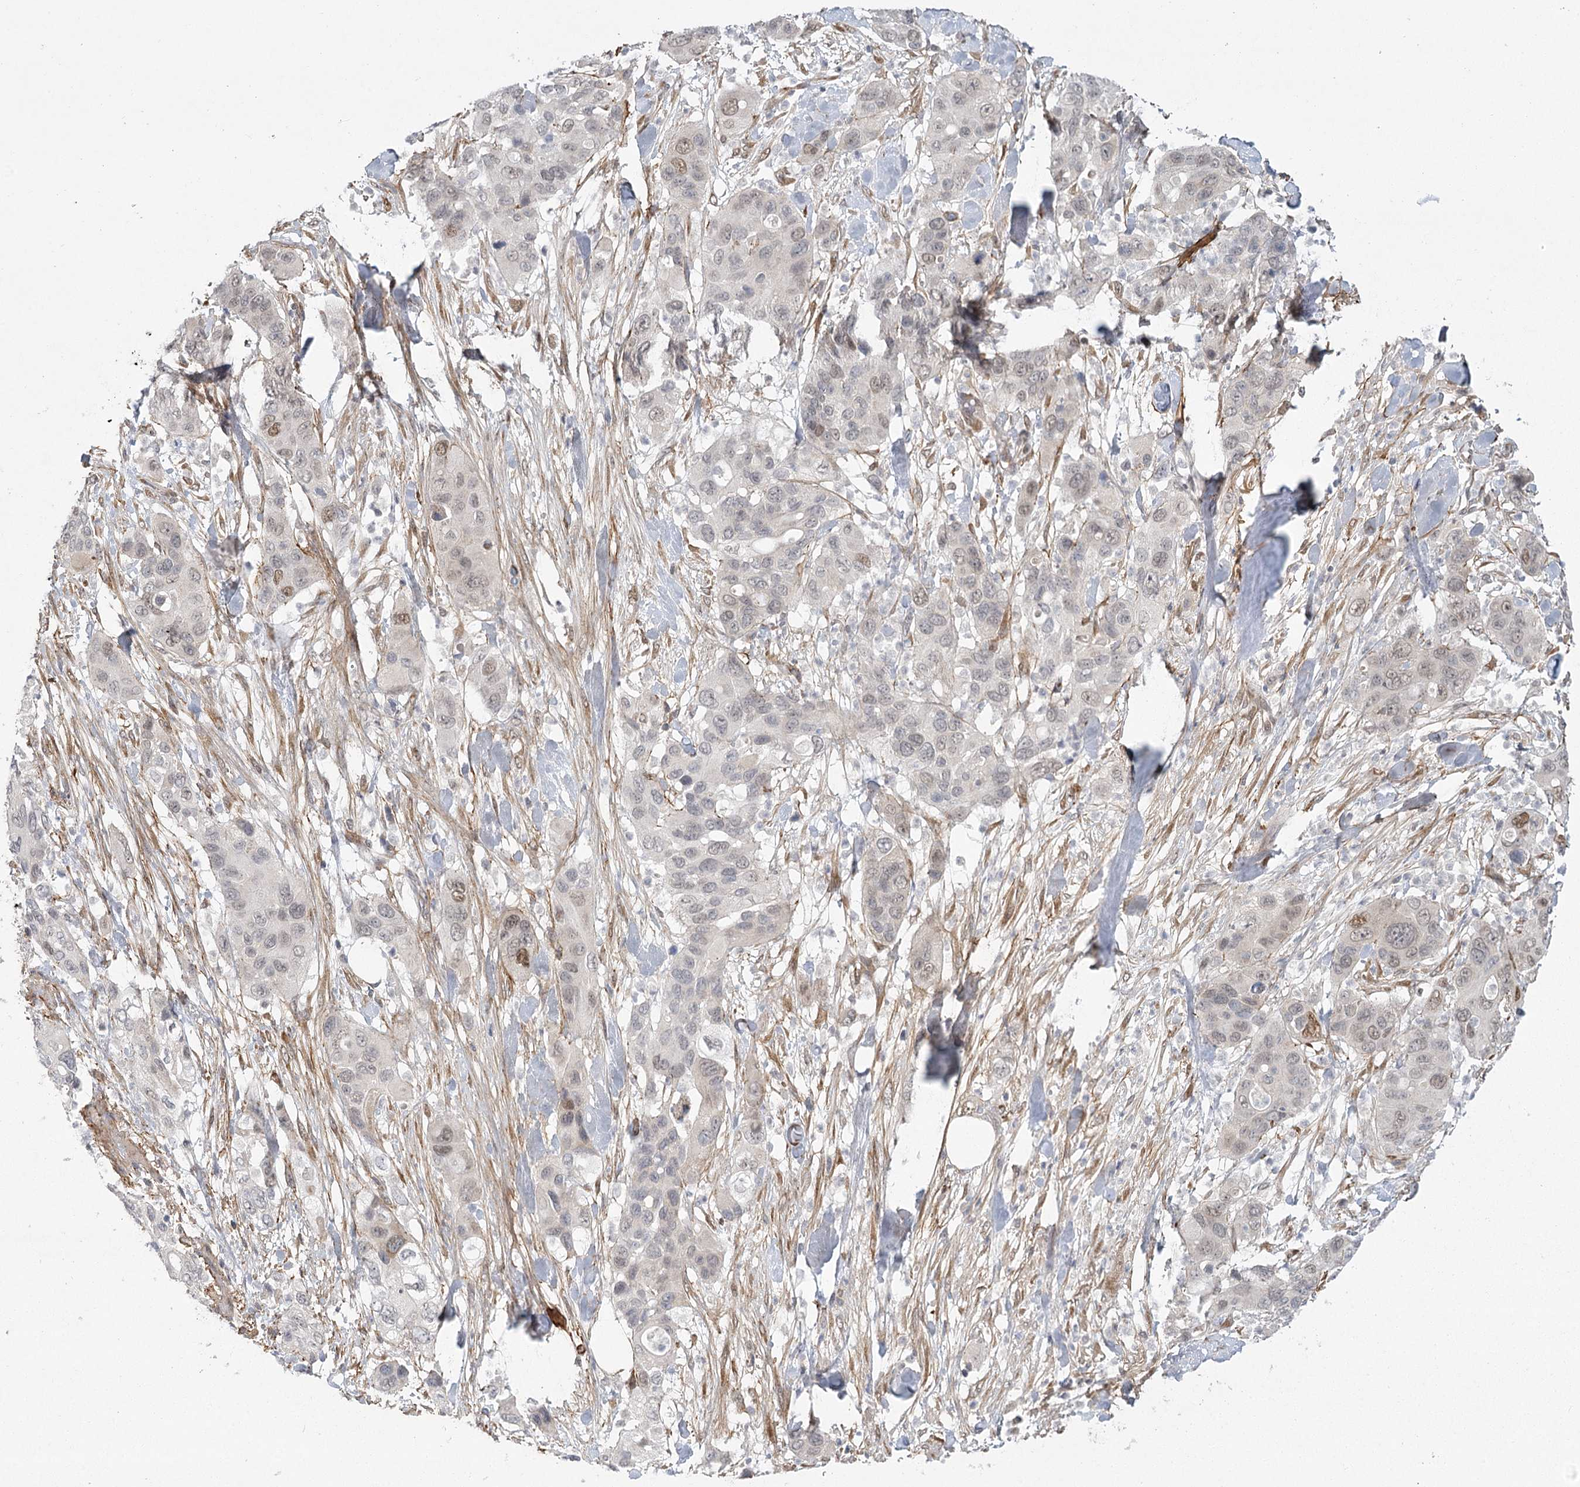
{"staining": {"intensity": "weak", "quantity": "<25%", "location": "nuclear"}, "tissue": "pancreatic cancer", "cell_type": "Tumor cells", "image_type": "cancer", "snomed": [{"axis": "morphology", "description": "Adenocarcinoma, NOS"}, {"axis": "topography", "description": "Pancreas"}], "caption": "A micrograph of human pancreatic cancer is negative for staining in tumor cells.", "gene": "MED28", "patient": {"sex": "female", "age": 71}}